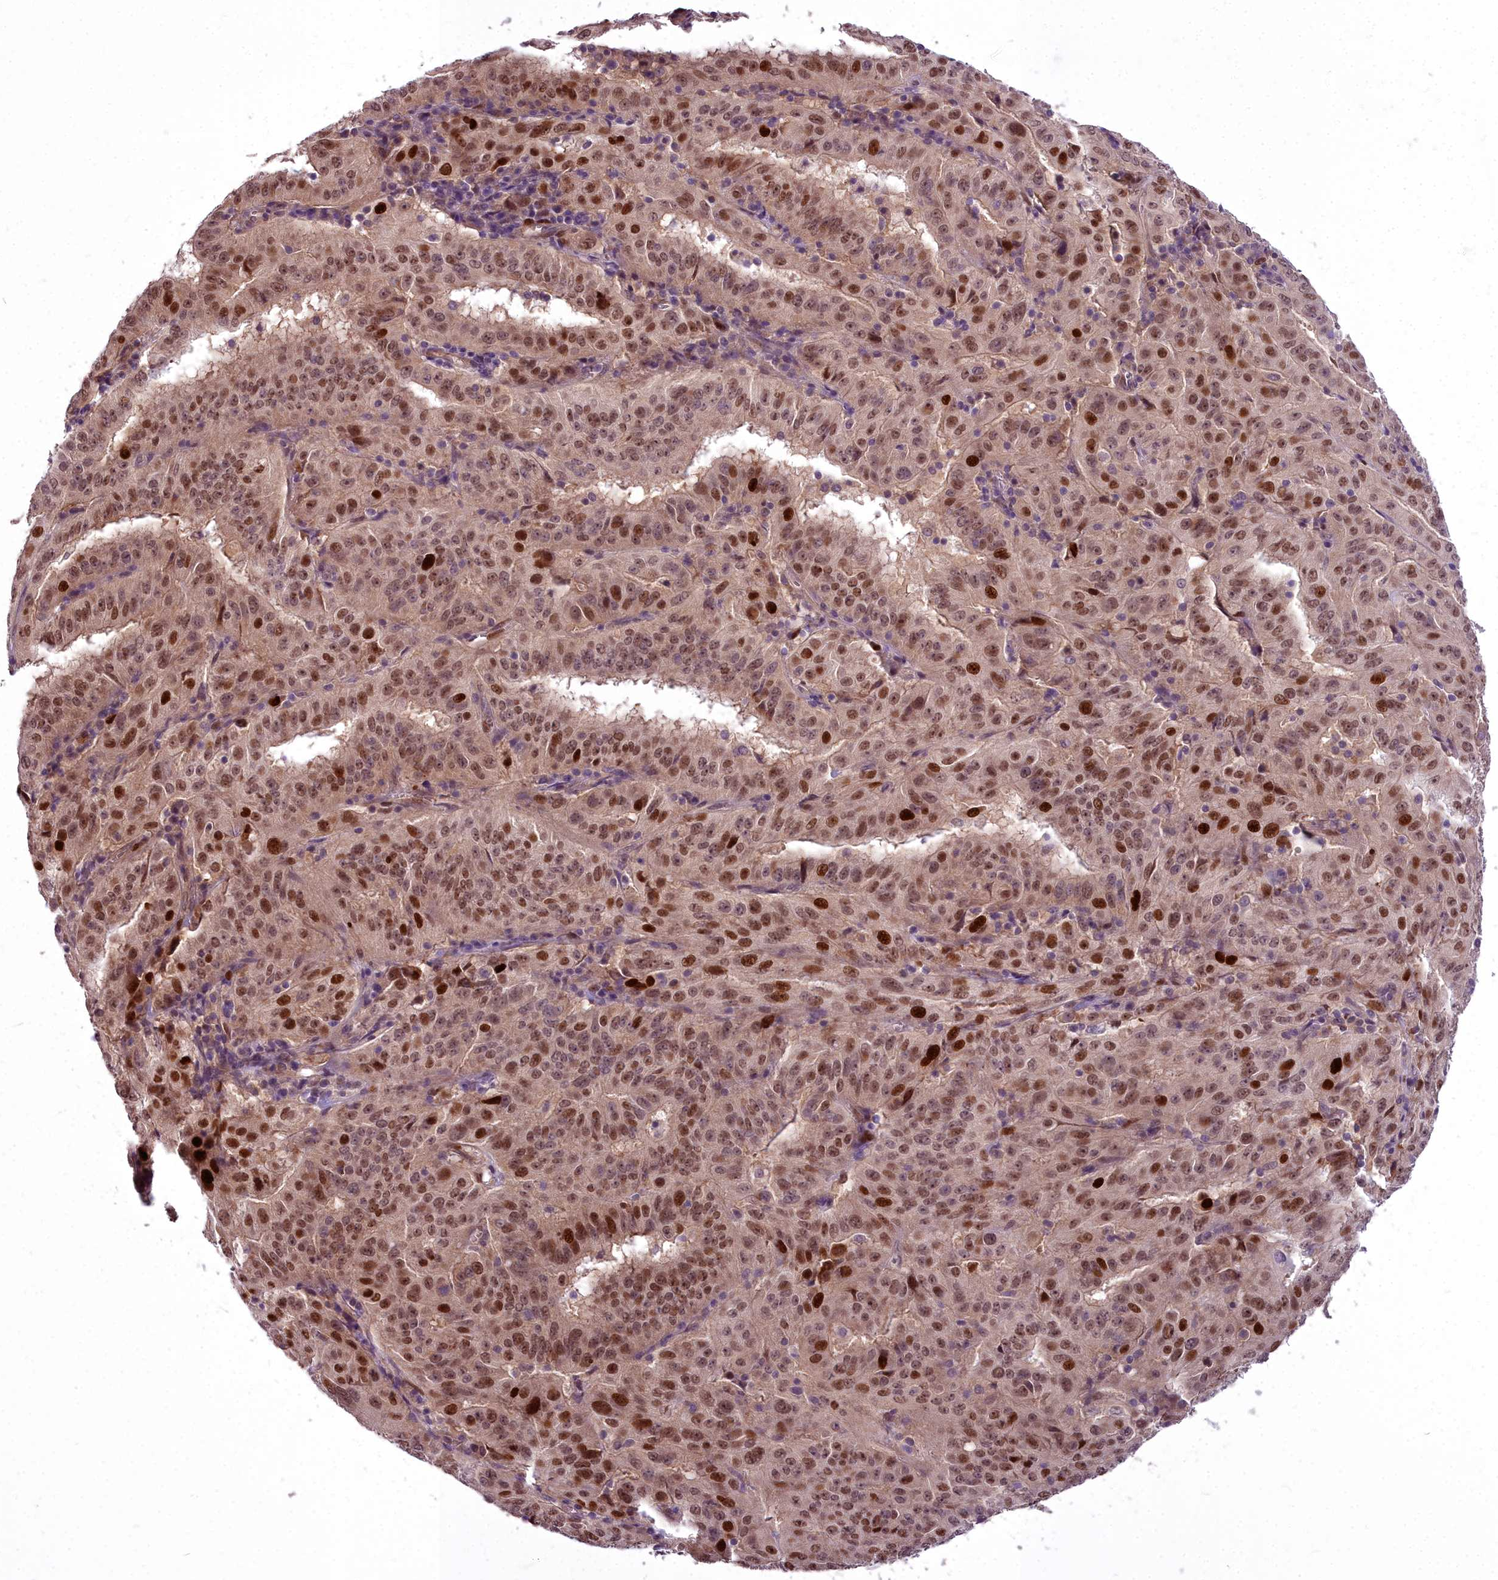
{"staining": {"intensity": "moderate", "quantity": ">75%", "location": "nuclear"}, "tissue": "pancreatic cancer", "cell_type": "Tumor cells", "image_type": "cancer", "snomed": [{"axis": "morphology", "description": "Adenocarcinoma, NOS"}, {"axis": "topography", "description": "Pancreas"}], "caption": "This micrograph exhibits immunohistochemistry staining of adenocarcinoma (pancreatic), with medium moderate nuclear staining in about >75% of tumor cells.", "gene": "AP1M1", "patient": {"sex": "male", "age": 63}}